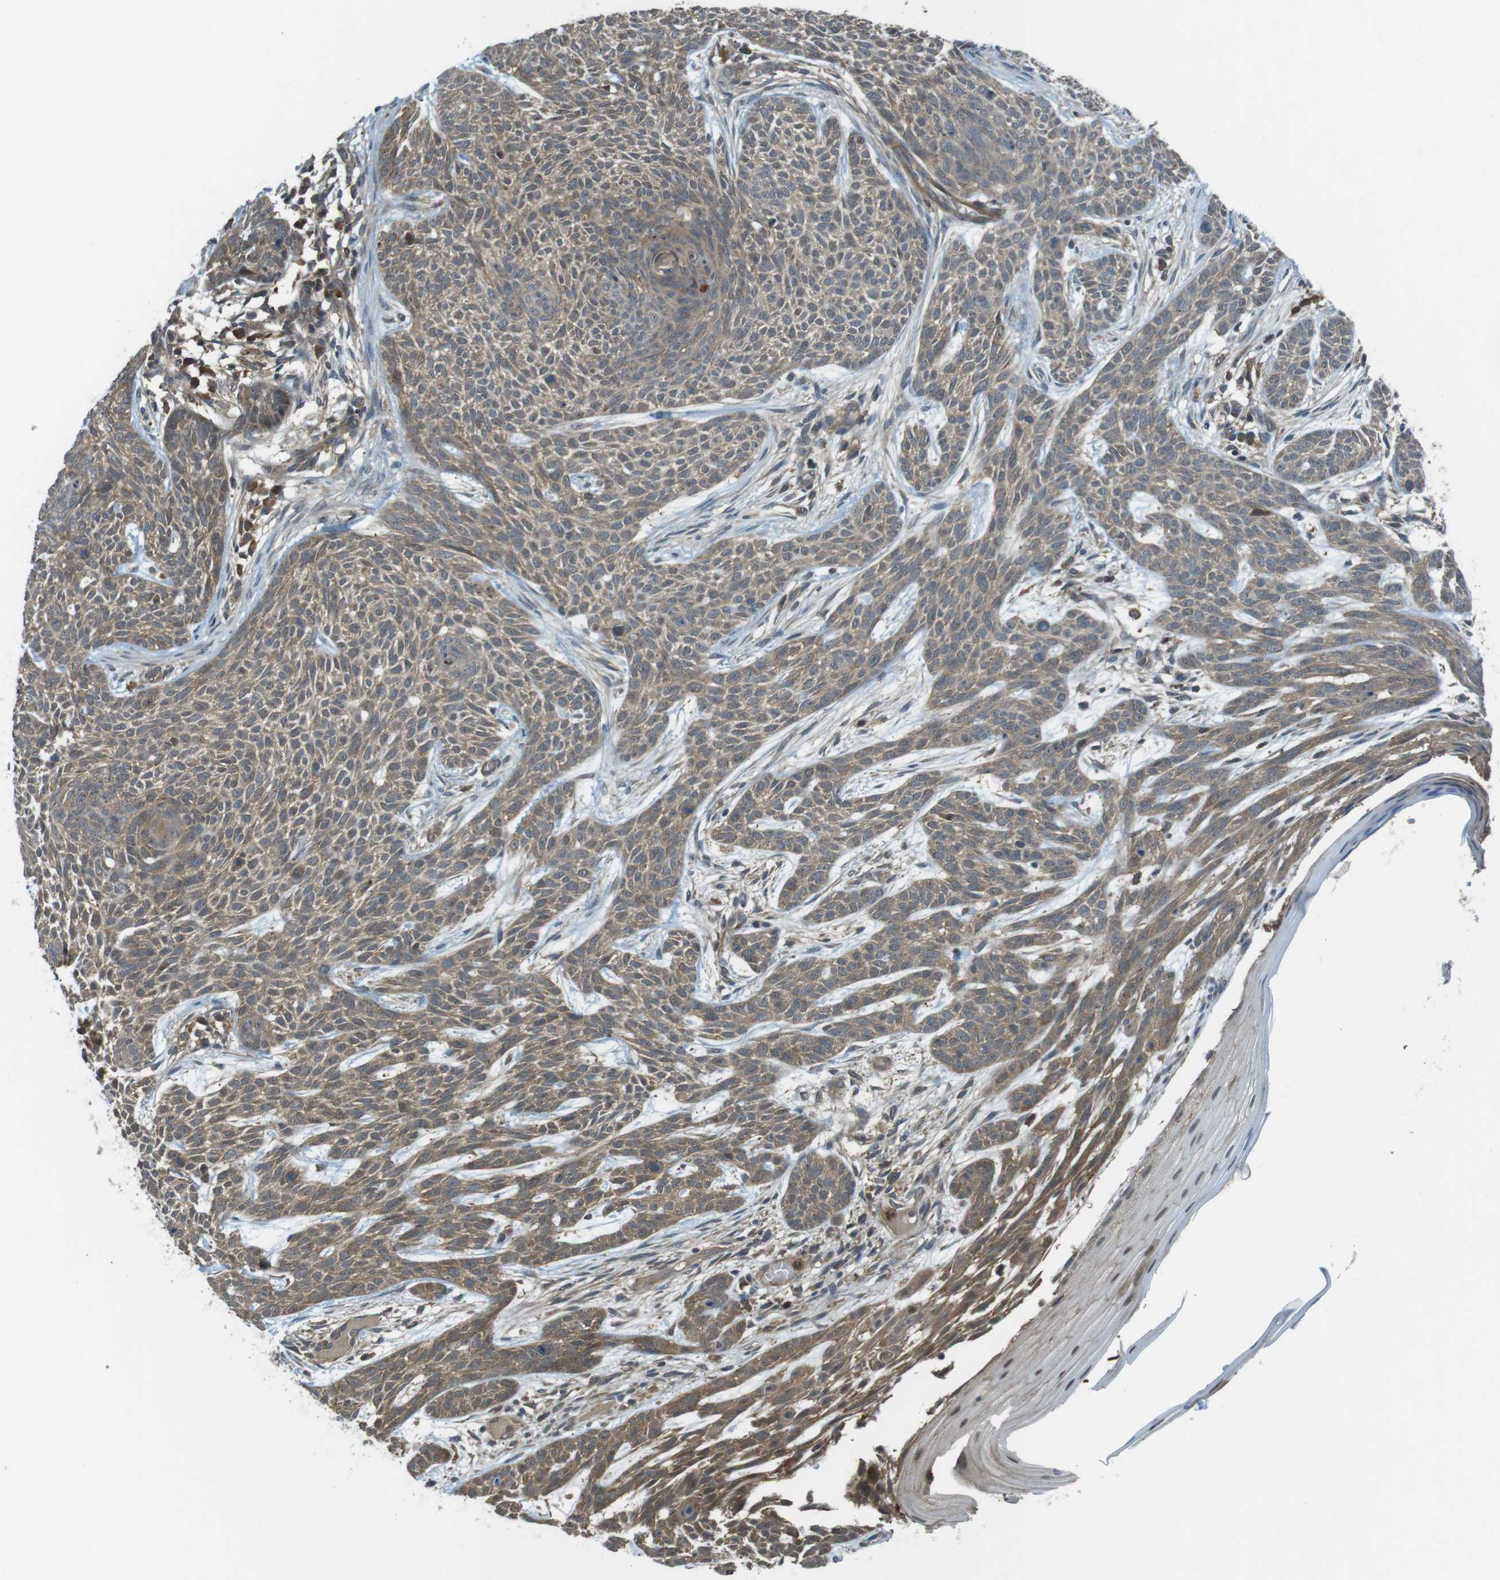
{"staining": {"intensity": "moderate", "quantity": ">75%", "location": "cytoplasmic/membranous"}, "tissue": "skin cancer", "cell_type": "Tumor cells", "image_type": "cancer", "snomed": [{"axis": "morphology", "description": "Basal cell carcinoma"}, {"axis": "topography", "description": "Skin"}], "caption": "Immunohistochemical staining of skin basal cell carcinoma displays moderate cytoplasmic/membranous protein staining in approximately >75% of tumor cells.", "gene": "LRRC3B", "patient": {"sex": "female", "age": 59}}